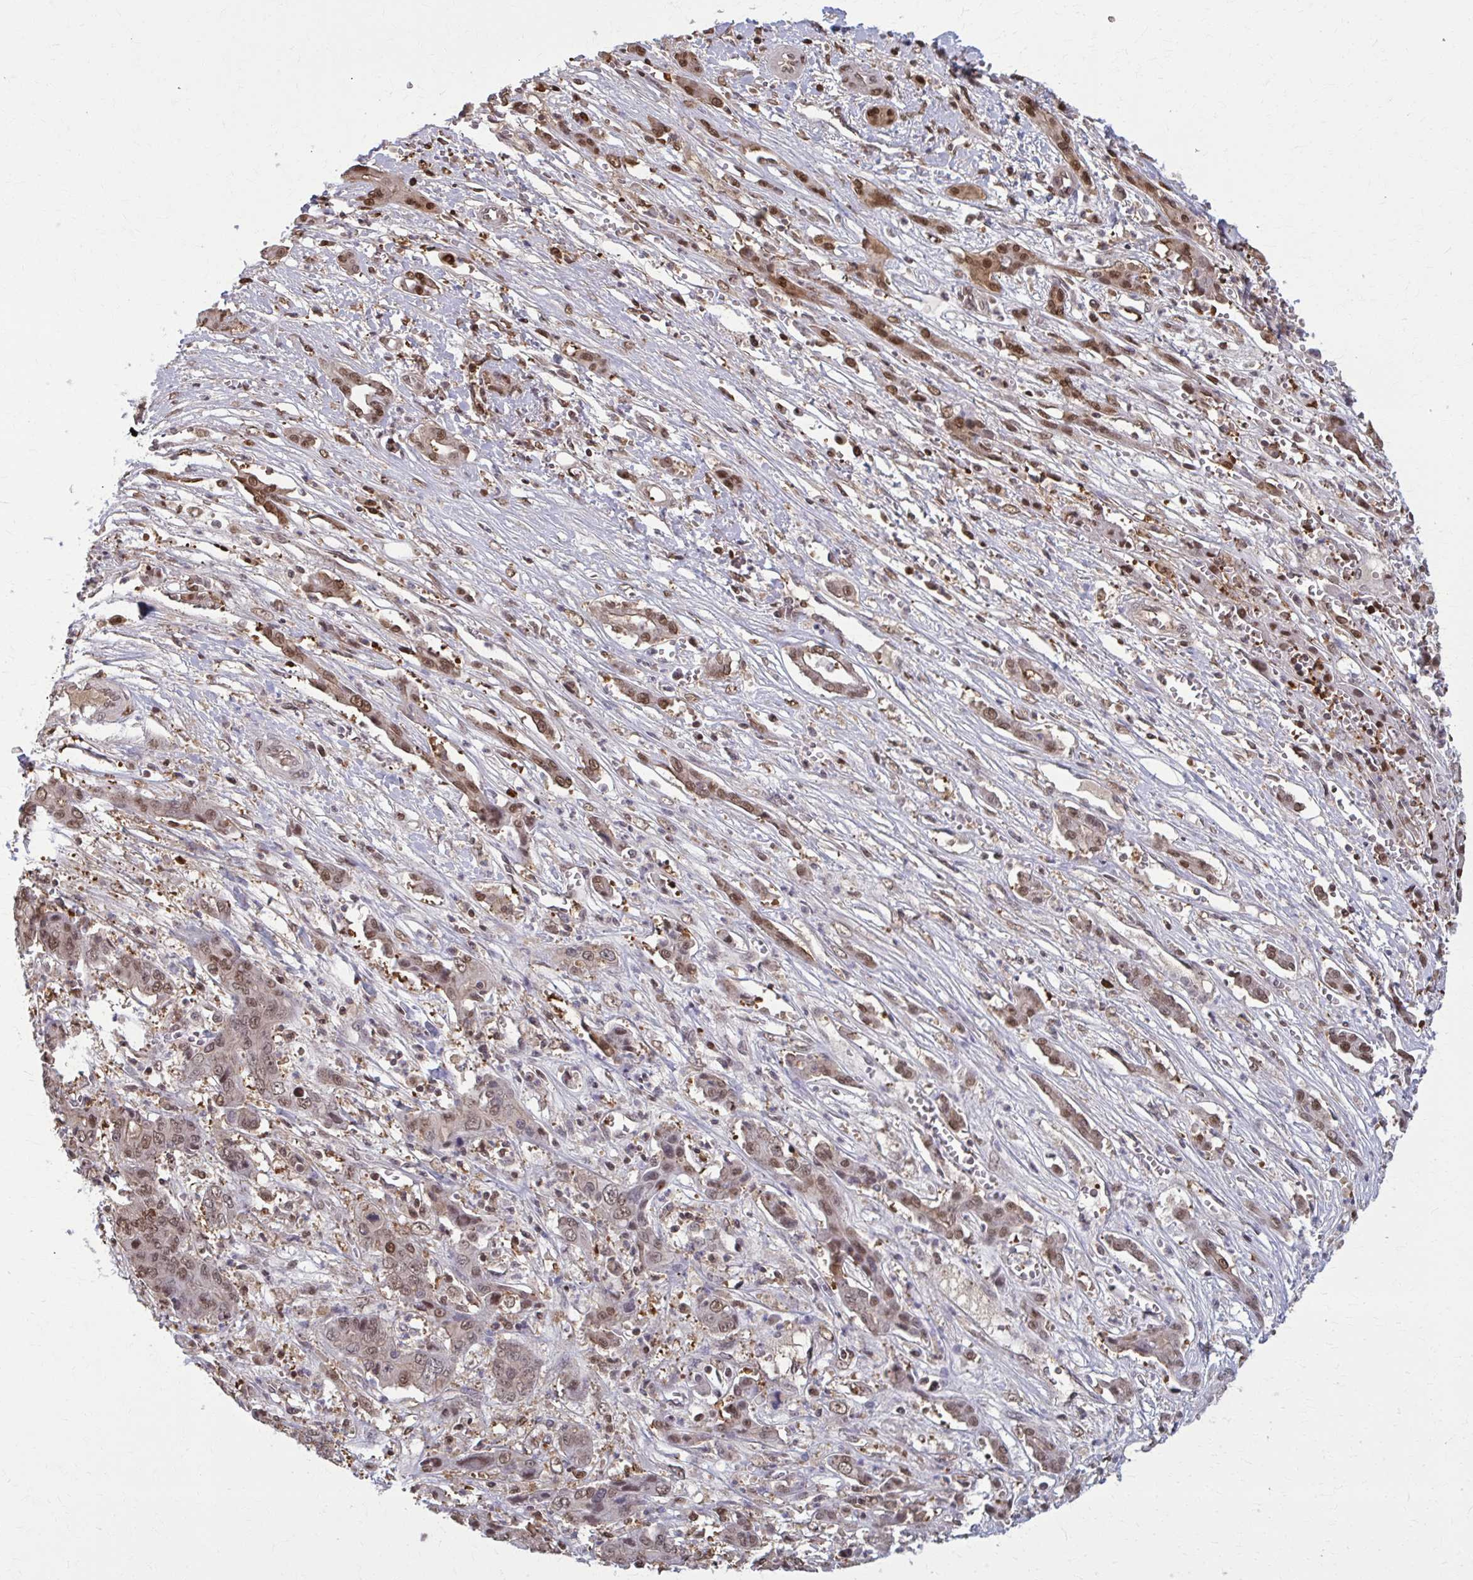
{"staining": {"intensity": "moderate", "quantity": ">75%", "location": "nuclear"}, "tissue": "liver cancer", "cell_type": "Tumor cells", "image_type": "cancer", "snomed": [{"axis": "morphology", "description": "Cholangiocarcinoma"}, {"axis": "topography", "description": "Liver"}], "caption": "Protein expression analysis of cholangiocarcinoma (liver) demonstrates moderate nuclear positivity in approximately >75% of tumor cells.", "gene": "MDH1", "patient": {"sex": "male", "age": 67}}